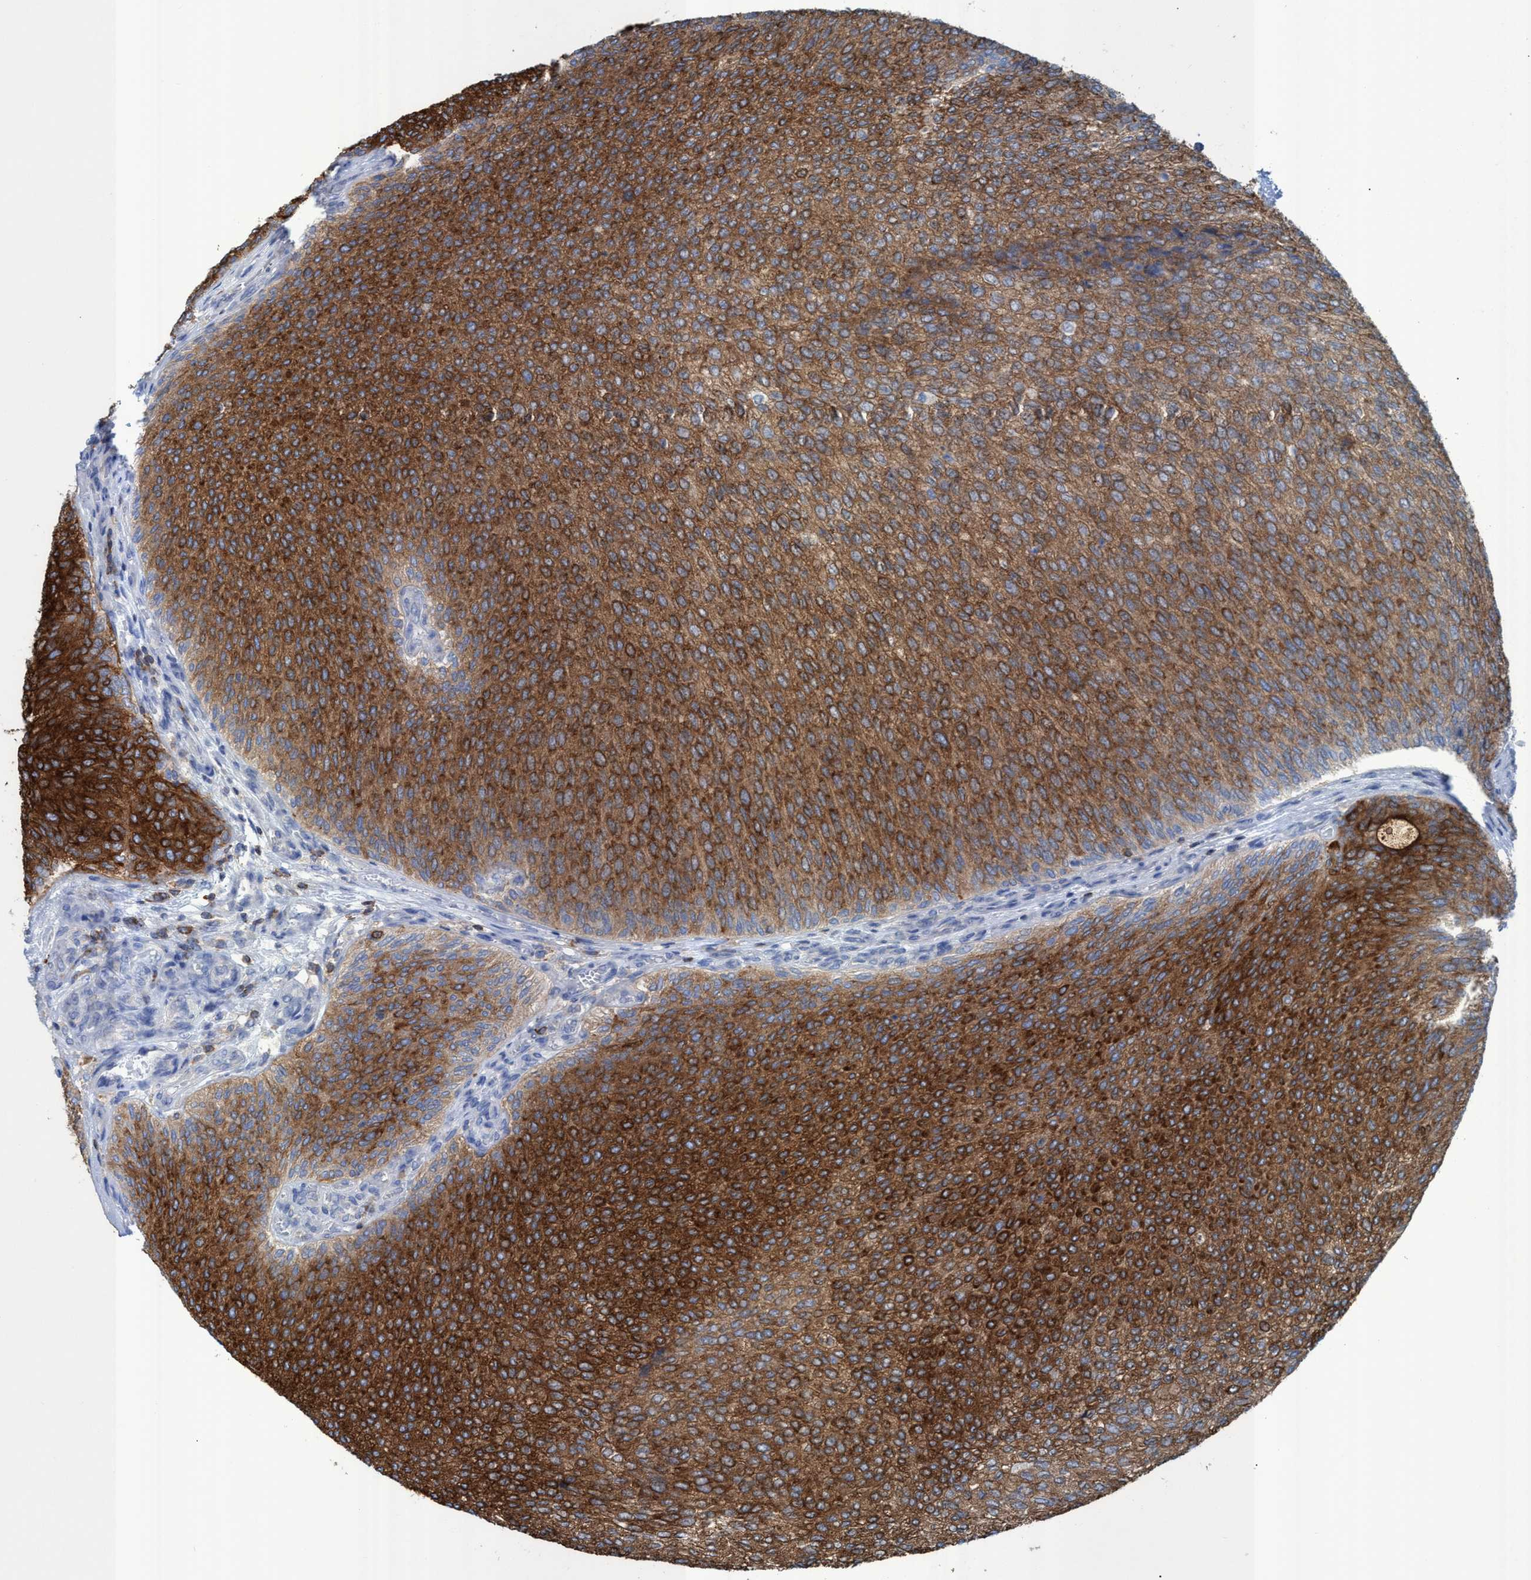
{"staining": {"intensity": "strong", "quantity": ">75%", "location": "cytoplasmic/membranous"}, "tissue": "urothelial cancer", "cell_type": "Tumor cells", "image_type": "cancer", "snomed": [{"axis": "morphology", "description": "Urothelial carcinoma, Low grade"}, {"axis": "topography", "description": "Urinary bladder"}], "caption": "Strong cytoplasmic/membranous protein expression is present in approximately >75% of tumor cells in urothelial cancer.", "gene": "EZR", "patient": {"sex": "female", "age": 79}}